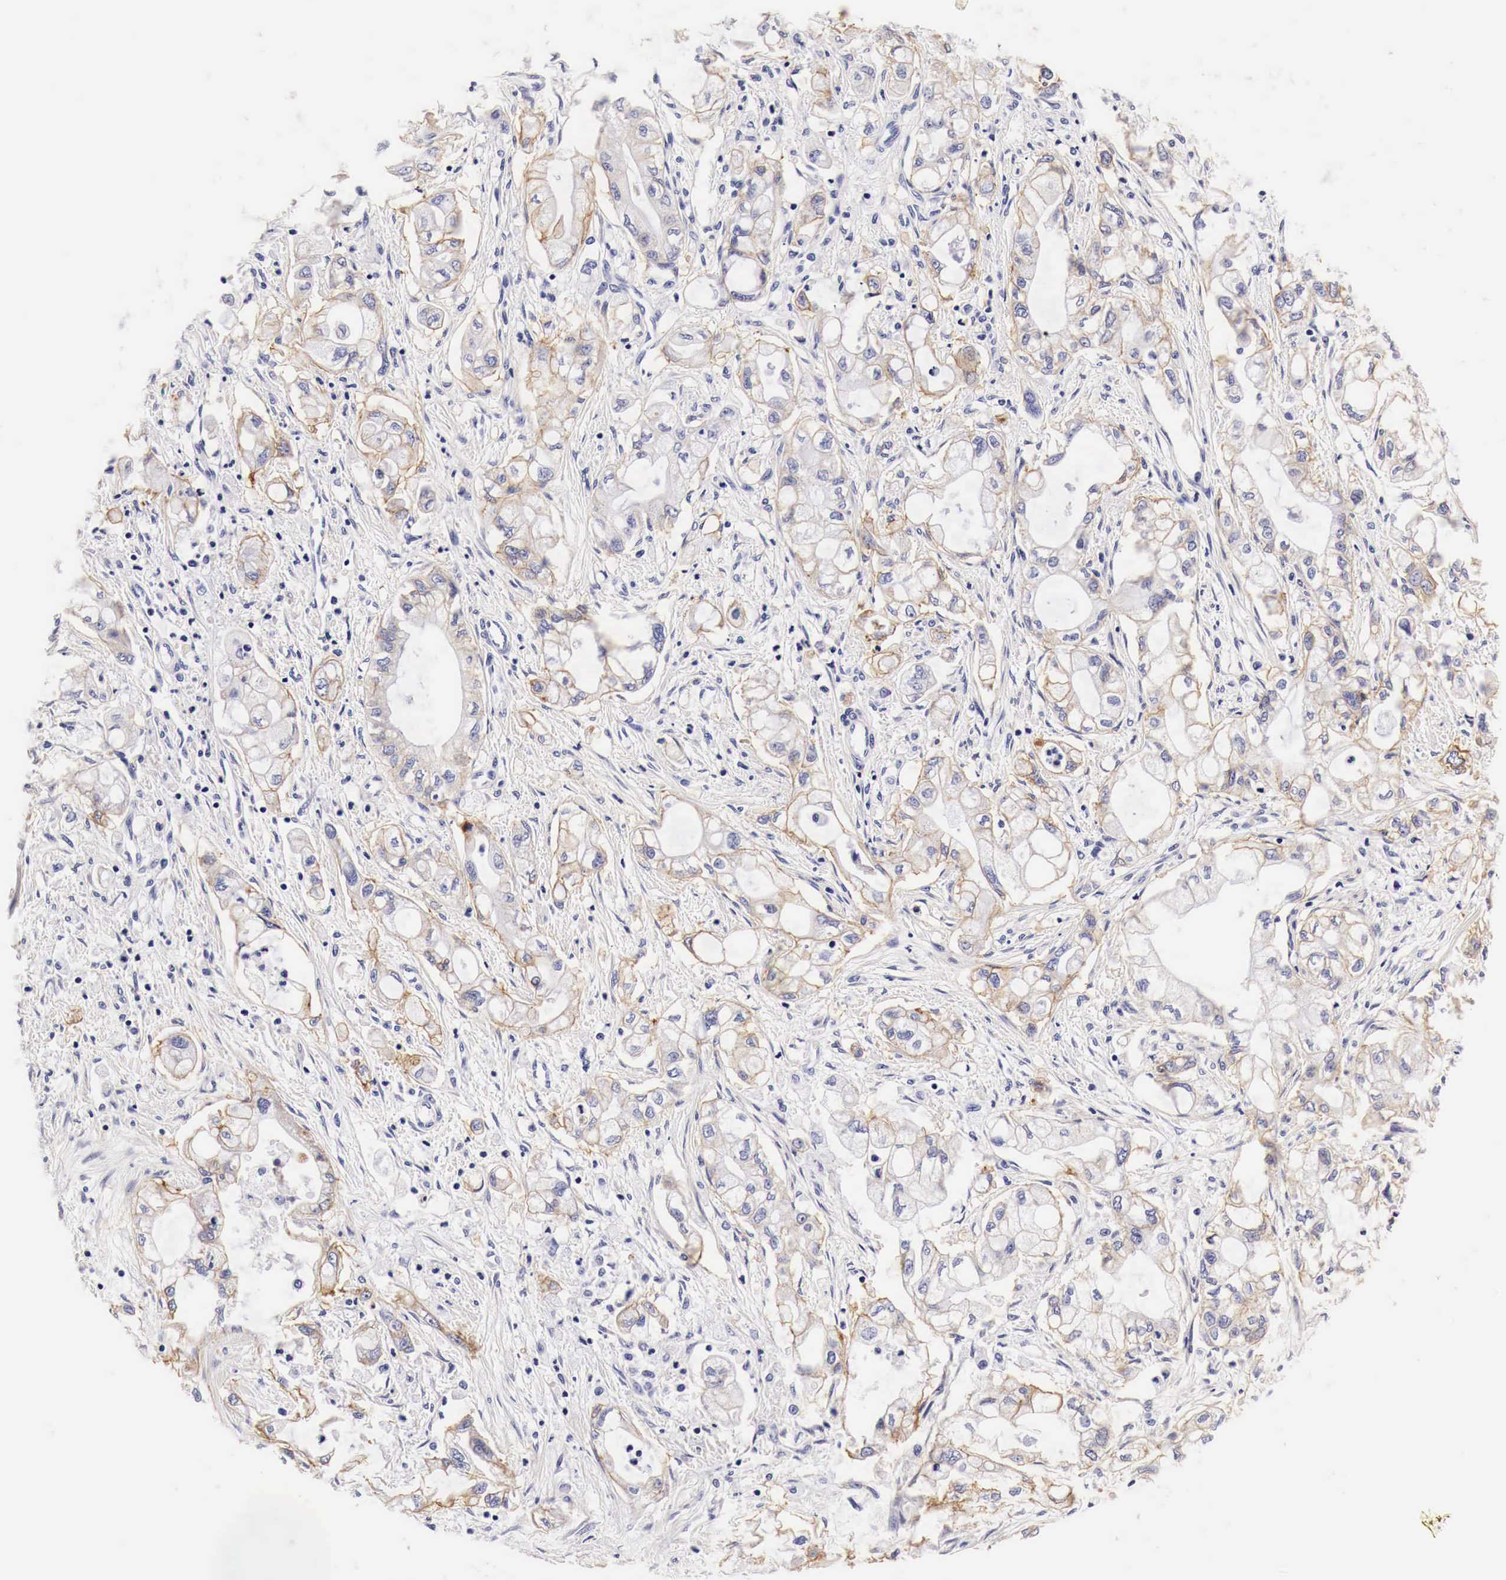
{"staining": {"intensity": "strong", "quantity": "25%-75%", "location": "cytoplasmic/membranous"}, "tissue": "pancreatic cancer", "cell_type": "Tumor cells", "image_type": "cancer", "snomed": [{"axis": "morphology", "description": "Adenocarcinoma, NOS"}, {"axis": "topography", "description": "Pancreas"}], "caption": "Immunohistochemistry (IHC) of human adenocarcinoma (pancreatic) demonstrates high levels of strong cytoplasmic/membranous expression in approximately 25%-75% of tumor cells.", "gene": "EGFR", "patient": {"sex": "male", "age": 79}}